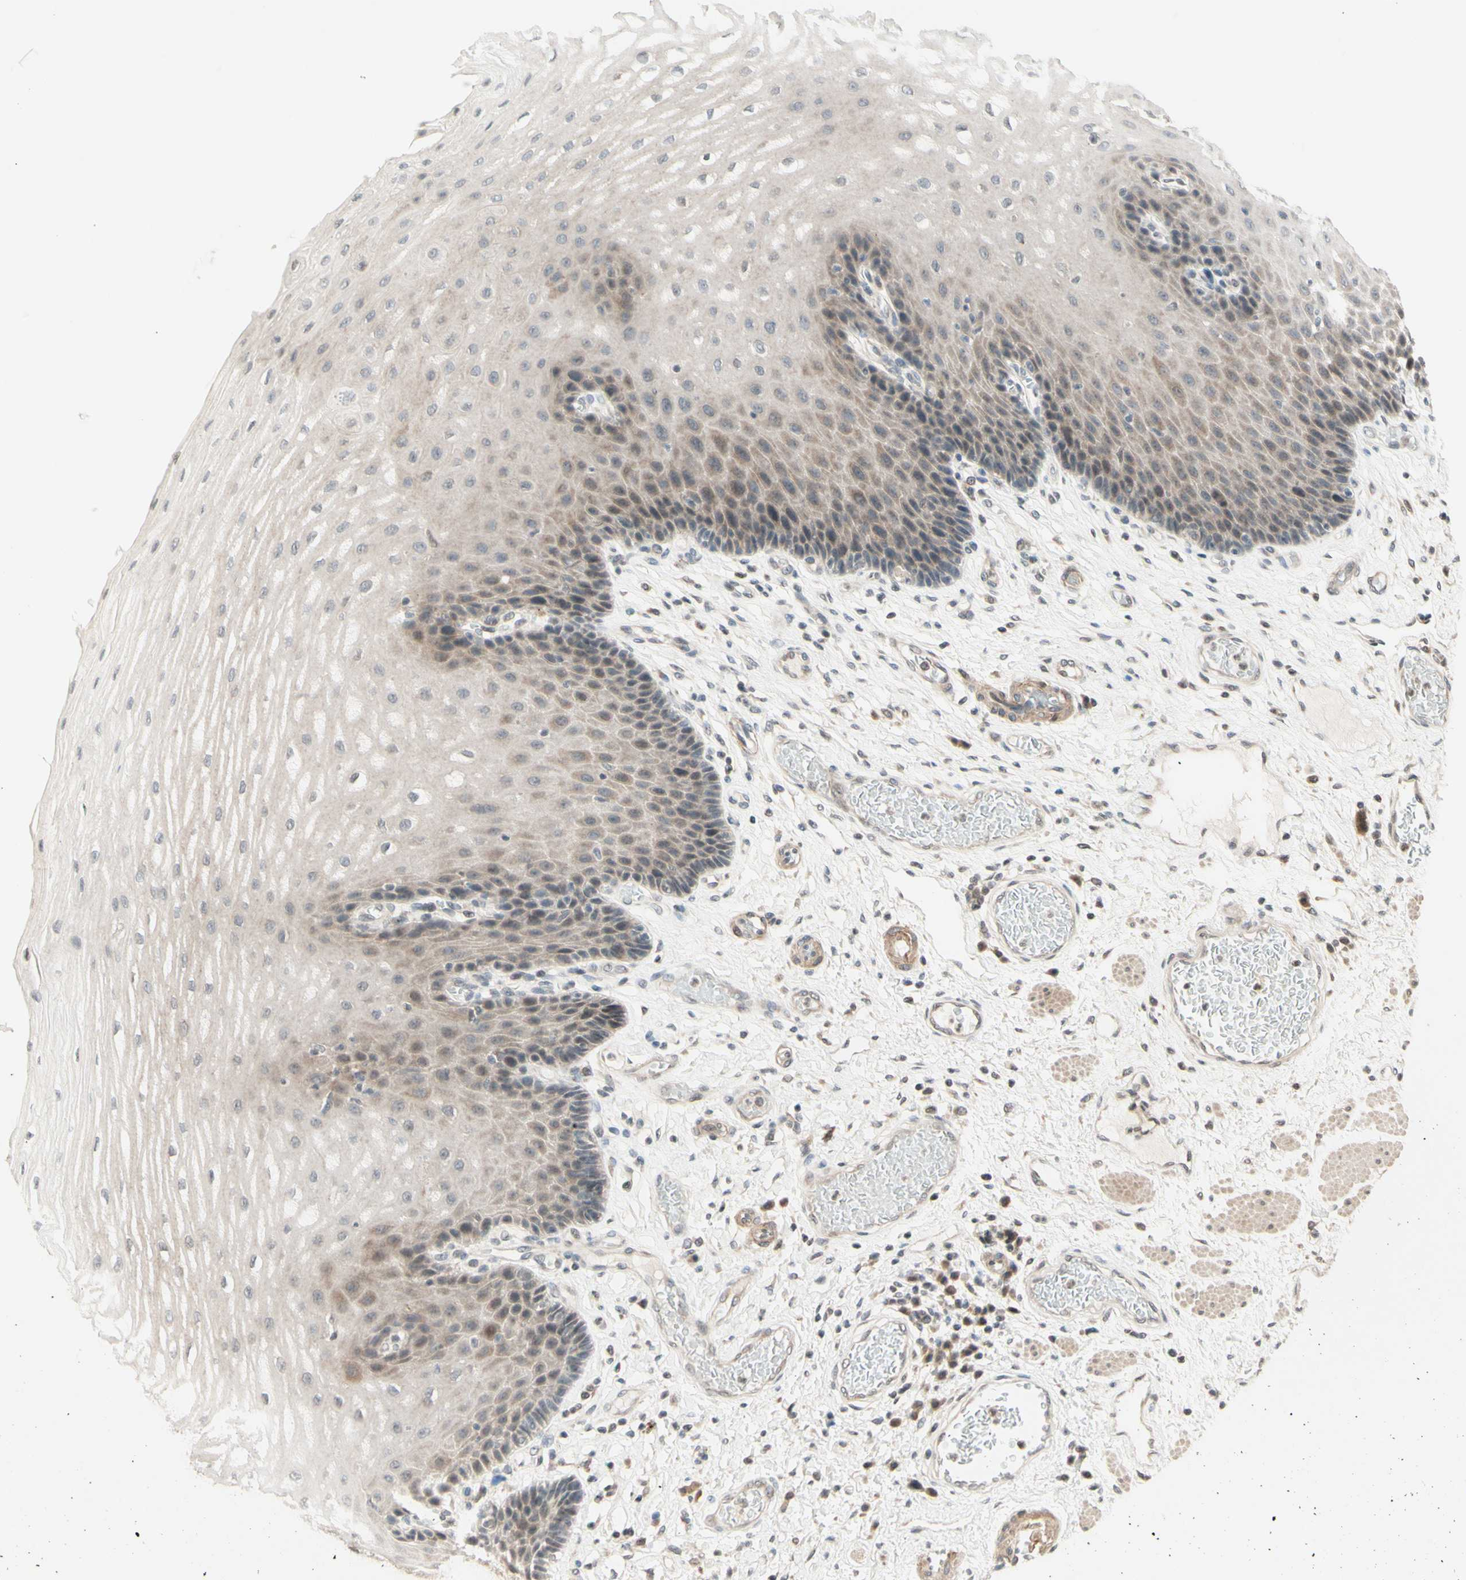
{"staining": {"intensity": "weak", "quantity": ">75%", "location": "cytoplasmic/membranous"}, "tissue": "esophagus", "cell_type": "Squamous epithelial cells", "image_type": "normal", "snomed": [{"axis": "morphology", "description": "Normal tissue, NOS"}, {"axis": "topography", "description": "Esophagus"}], "caption": "Immunohistochemical staining of unremarkable human esophagus reveals low levels of weak cytoplasmic/membranous positivity in approximately >75% of squamous epithelial cells.", "gene": "ZW10", "patient": {"sex": "male", "age": 54}}